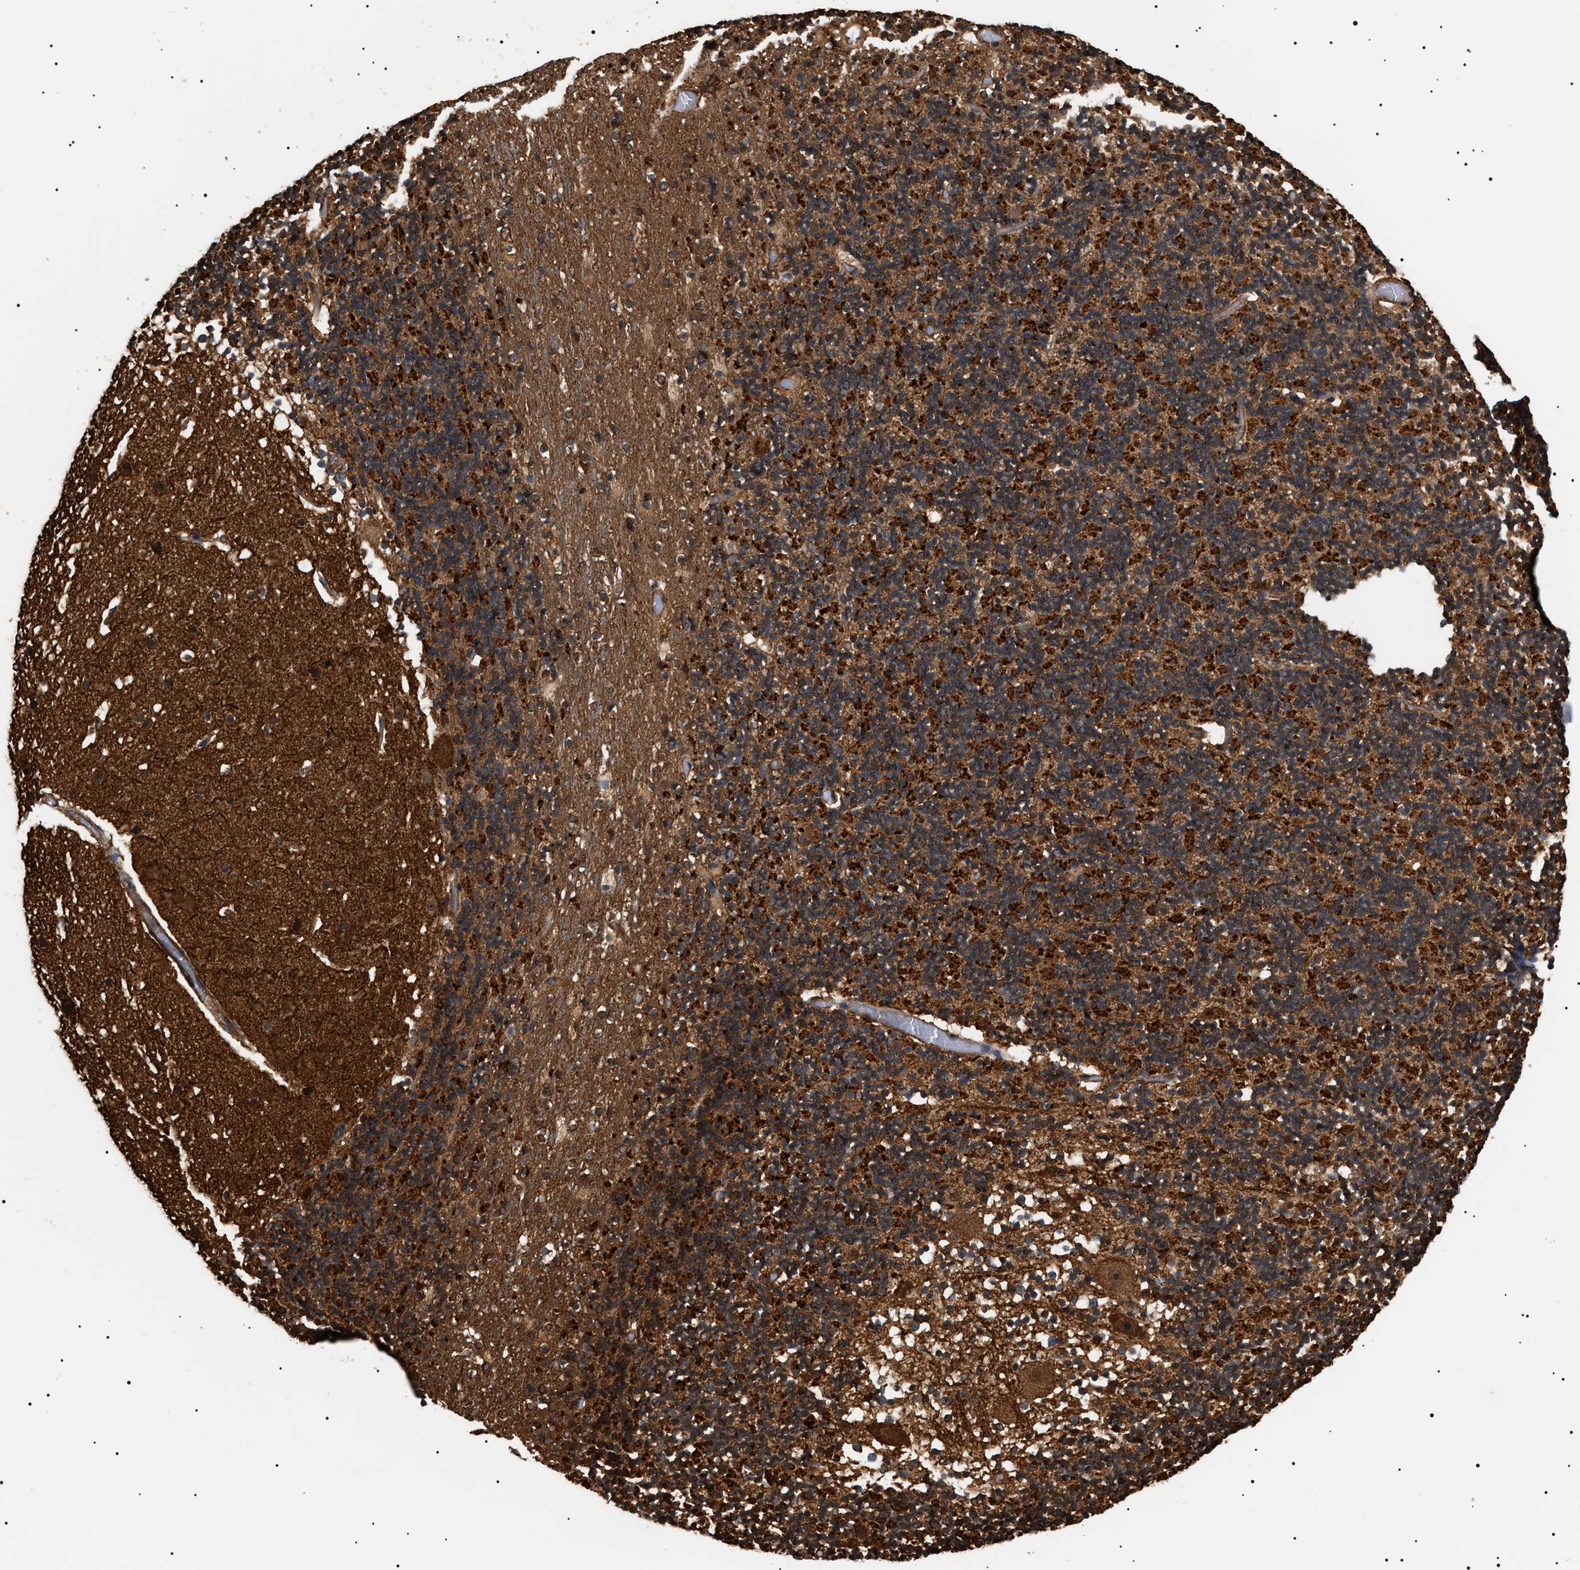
{"staining": {"intensity": "strong", "quantity": ">75%", "location": "cytoplasmic/membranous"}, "tissue": "cerebellum", "cell_type": "Cells in granular layer", "image_type": "normal", "snomed": [{"axis": "morphology", "description": "Normal tissue, NOS"}, {"axis": "topography", "description": "Cerebellum"}], "caption": "DAB immunohistochemical staining of benign human cerebellum shows strong cytoplasmic/membranous protein positivity in approximately >75% of cells in granular layer. Ihc stains the protein in brown and the nuclei are stained blue.", "gene": "SH3GLB2", "patient": {"sex": "male", "age": 57}}